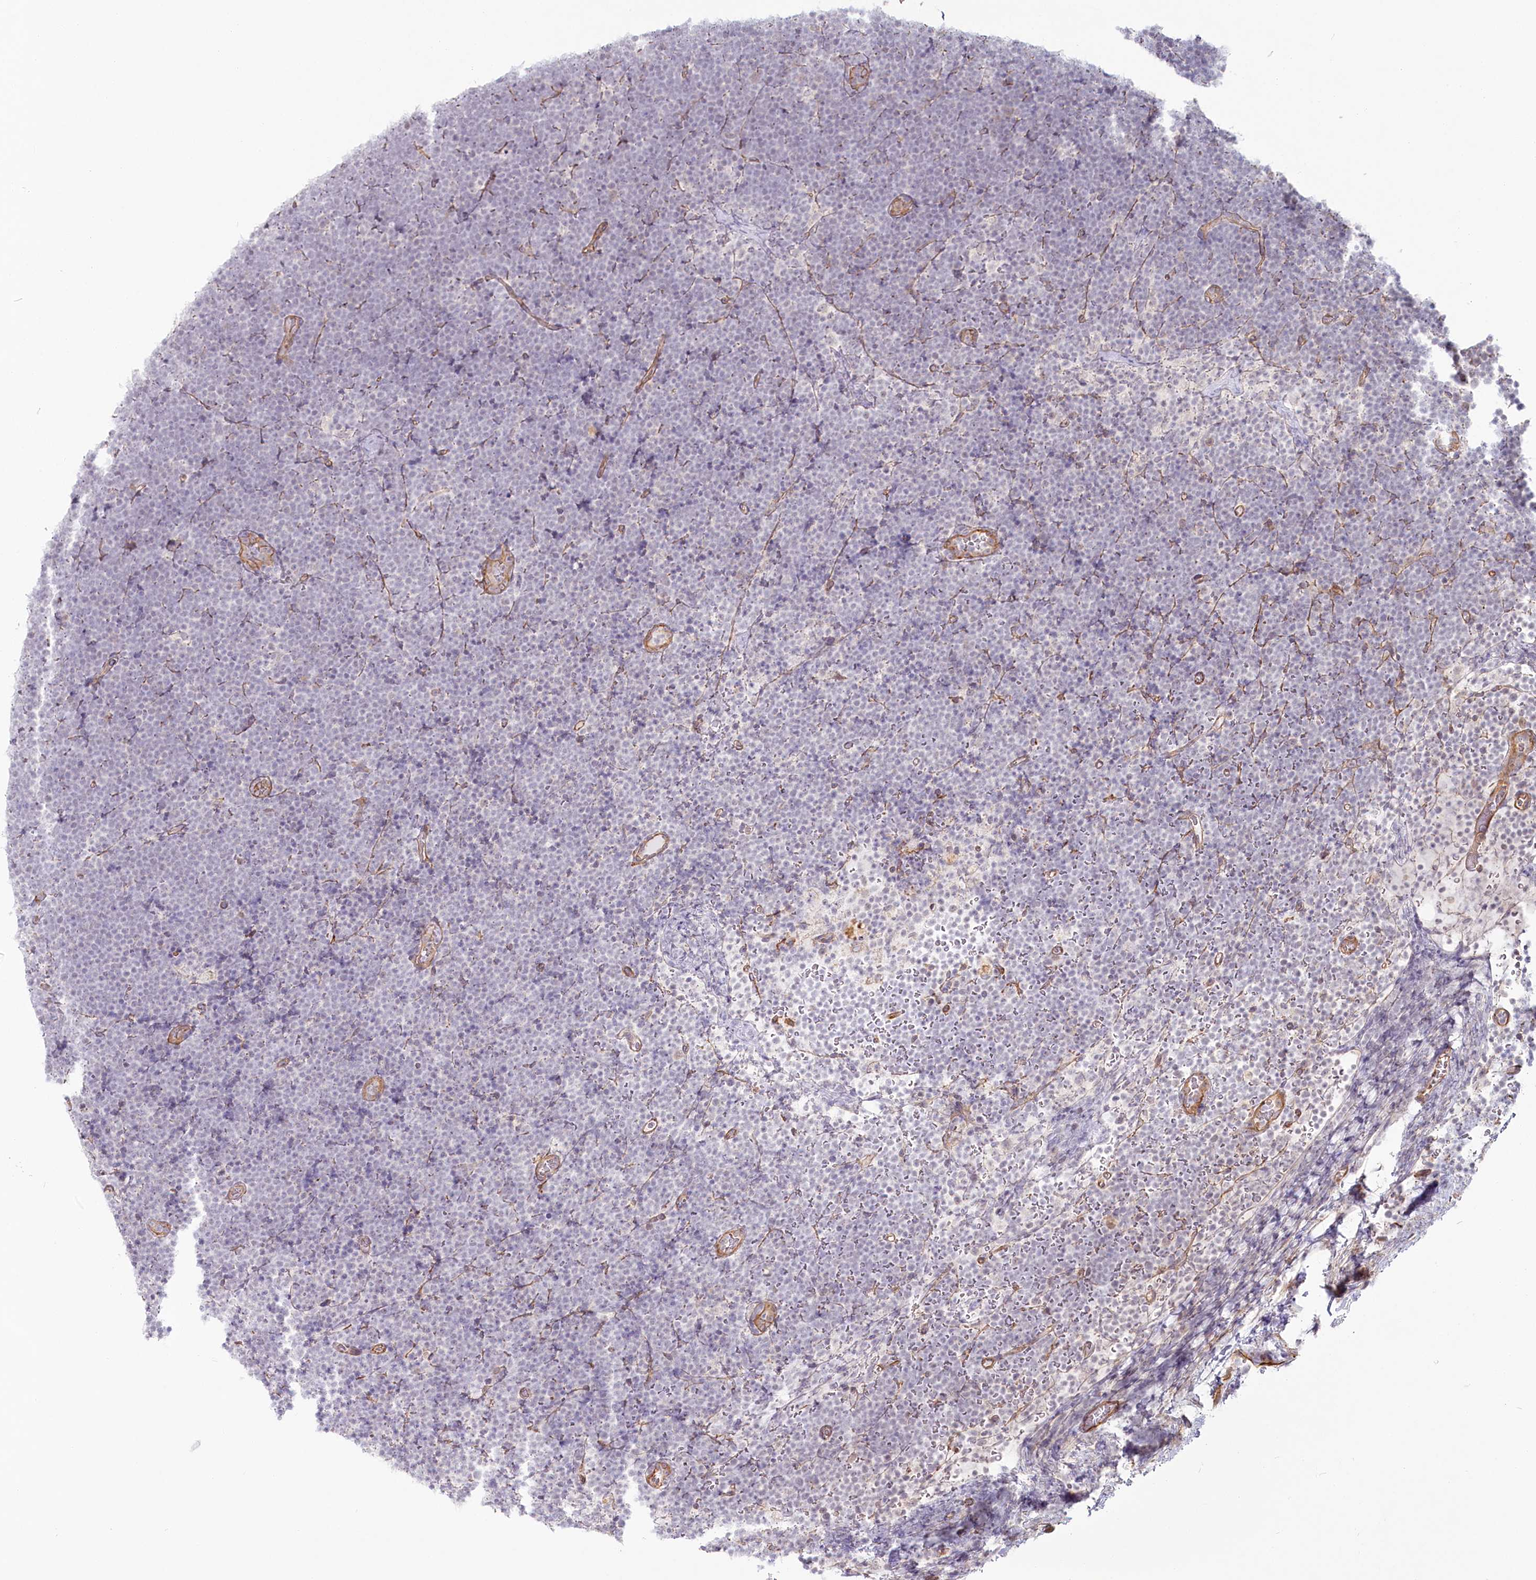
{"staining": {"intensity": "negative", "quantity": "none", "location": "none"}, "tissue": "lymphoma", "cell_type": "Tumor cells", "image_type": "cancer", "snomed": [{"axis": "morphology", "description": "Malignant lymphoma, non-Hodgkin's type, High grade"}, {"axis": "topography", "description": "Lymph node"}], "caption": "The IHC histopathology image has no significant expression in tumor cells of lymphoma tissue.", "gene": "ABHD8", "patient": {"sex": "male", "age": 13}}